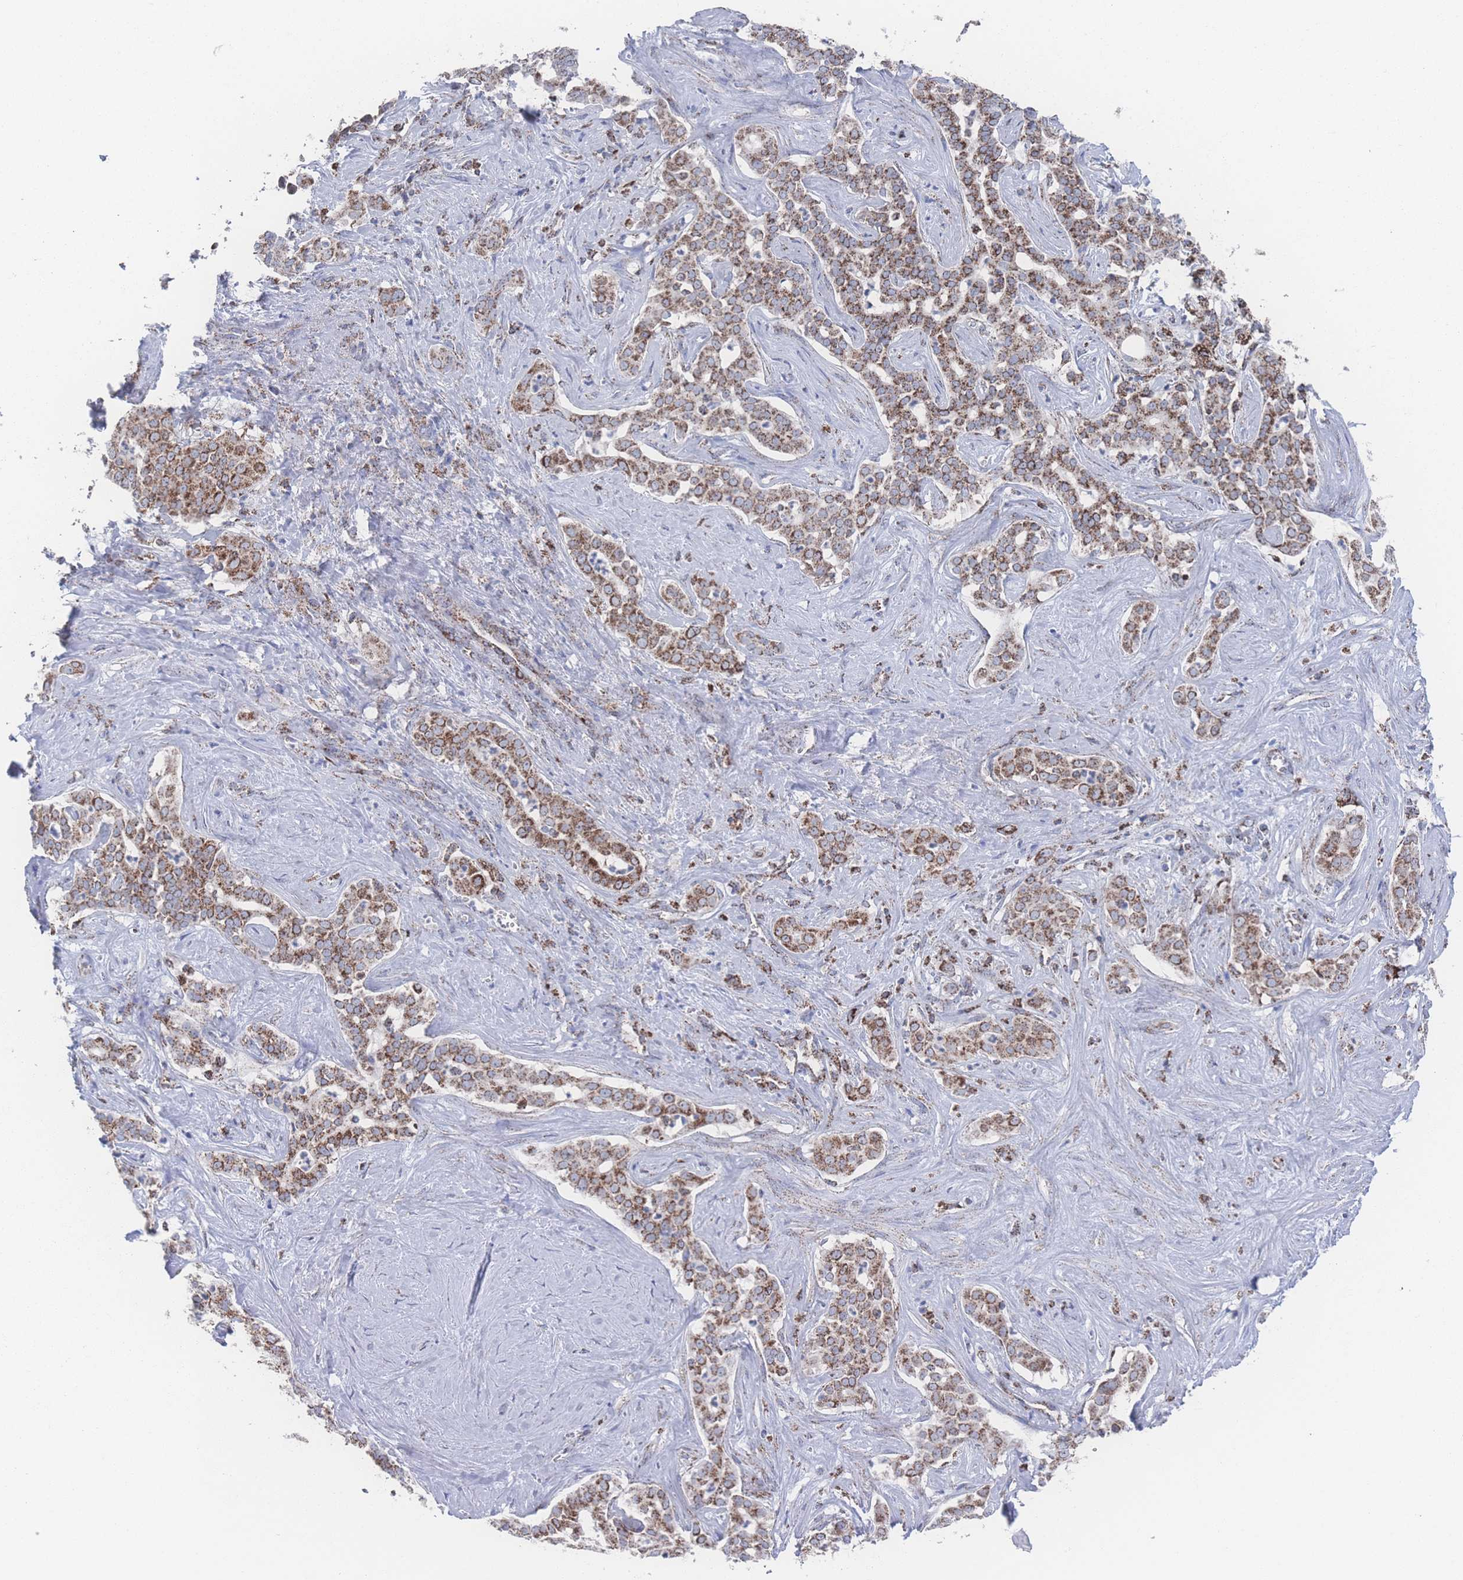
{"staining": {"intensity": "strong", "quantity": ">75%", "location": "cytoplasmic/membranous"}, "tissue": "liver cancer", "cell_type": "Tumor cells", "image_type": "cancer", "snomed": [{"axis": "morphology", "description": "Cholangiocarcinoma"}, {"axis": "topography", "description": "Liver"}], "caption": "A brown stain shows strong cytoplasmic/membranous expression of a protein in human liver cancer tumor cells.", "gene": "PEX14", "patient": {"sex": "male", "age": 67}}